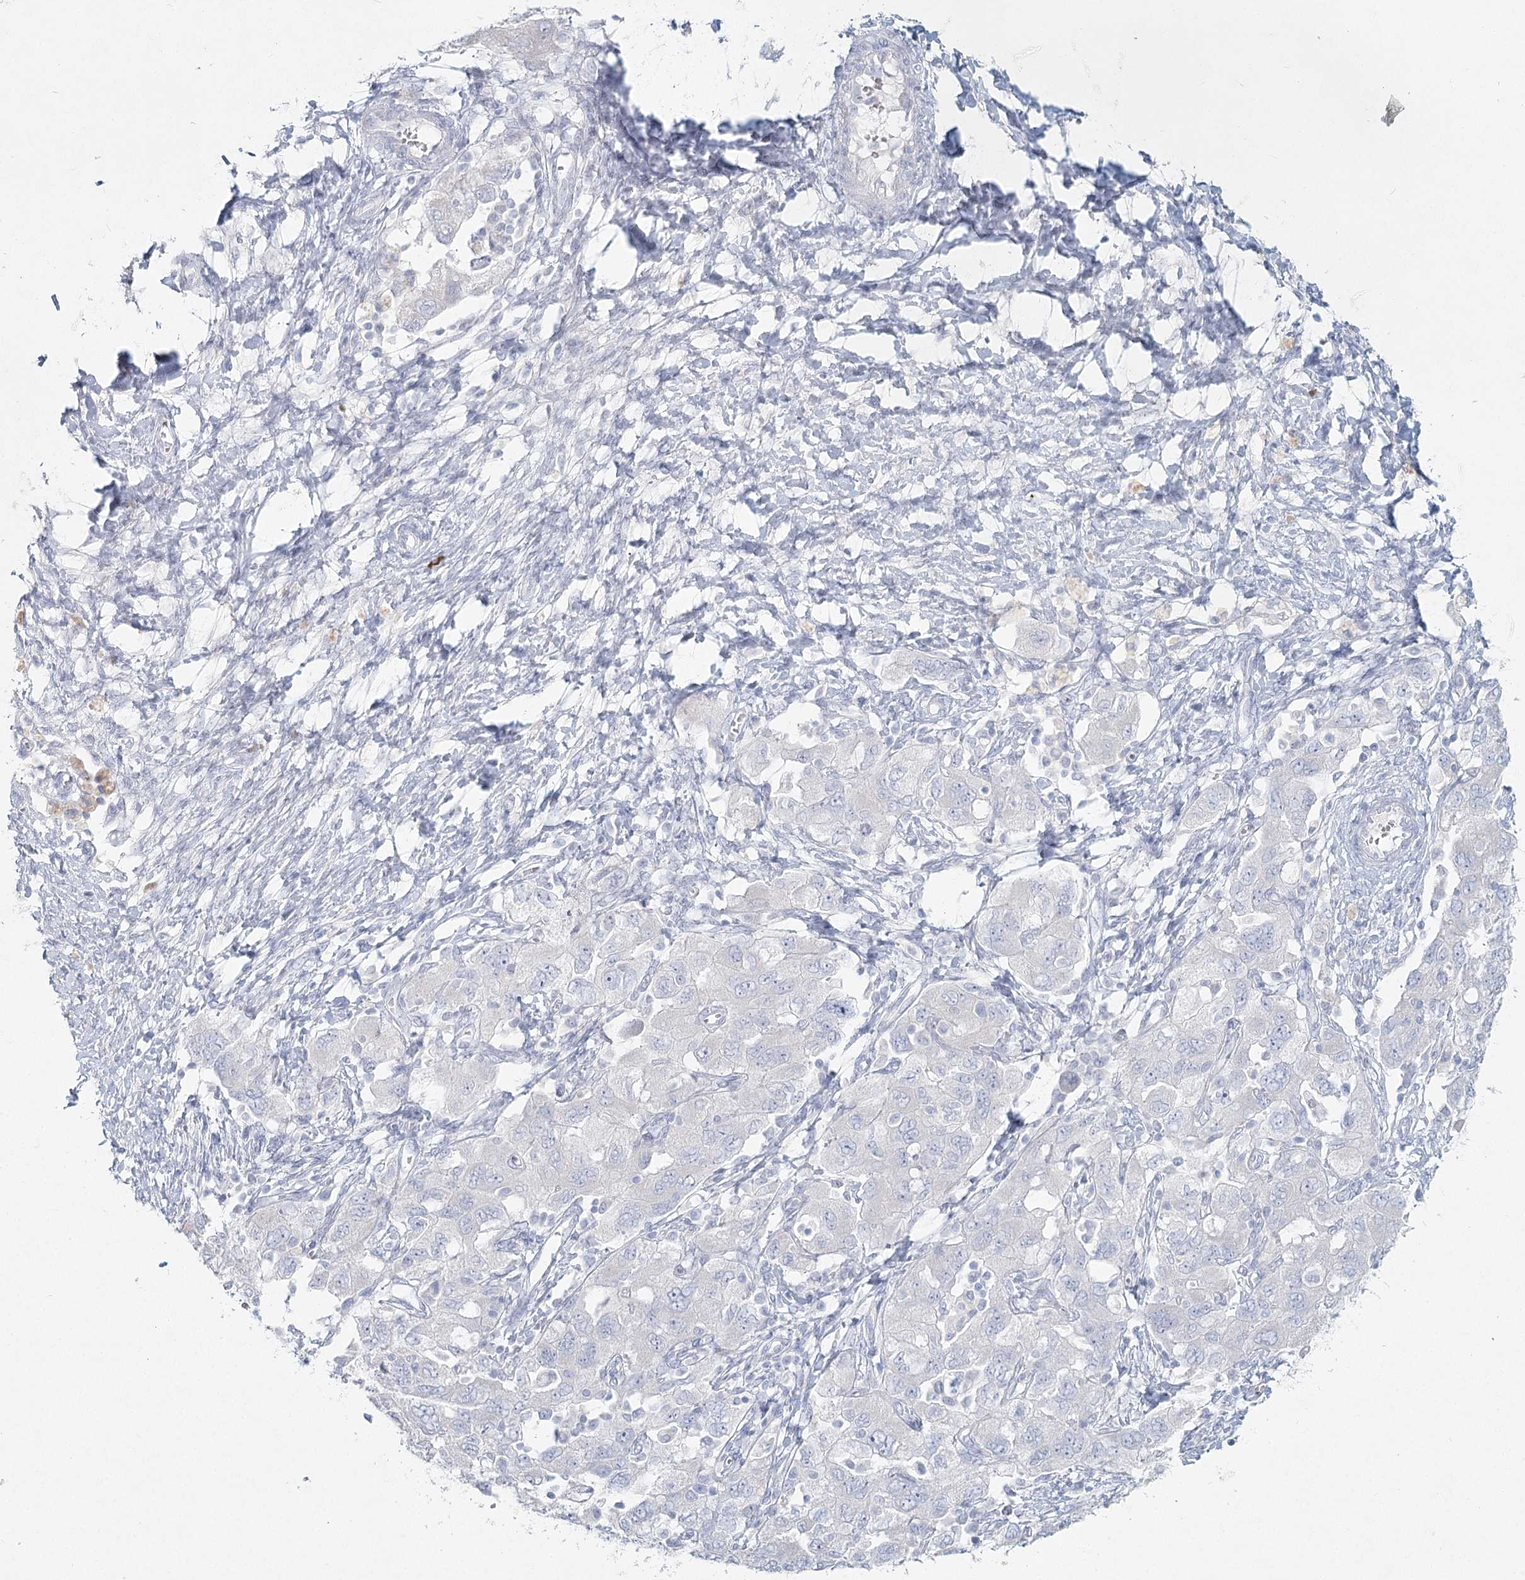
{"staining": {"intensity": "negative", "quantity": "none", "location": "none"}, "tissue": "ovarian cancer", "cell_type": "Tumor cells", "image_type": "cancer", "snomed": [{"axis": "morphology", "description": "Carcinoma, NOS"}, {"axis": "morphology", "description": "Cystadenocarcinoma, serous, NOS"}, {"axis": "topography", "description": "Ovary"}], "caption": "Immunohistochemistry (IHC) micrograph of neoplastic tissue: carcinoma (ovarian) stained with DAB exhibits no significant protein expression in tumor cells.", "gene": "LRP2BP", "patient": {"sex": "female", "age": 69}}